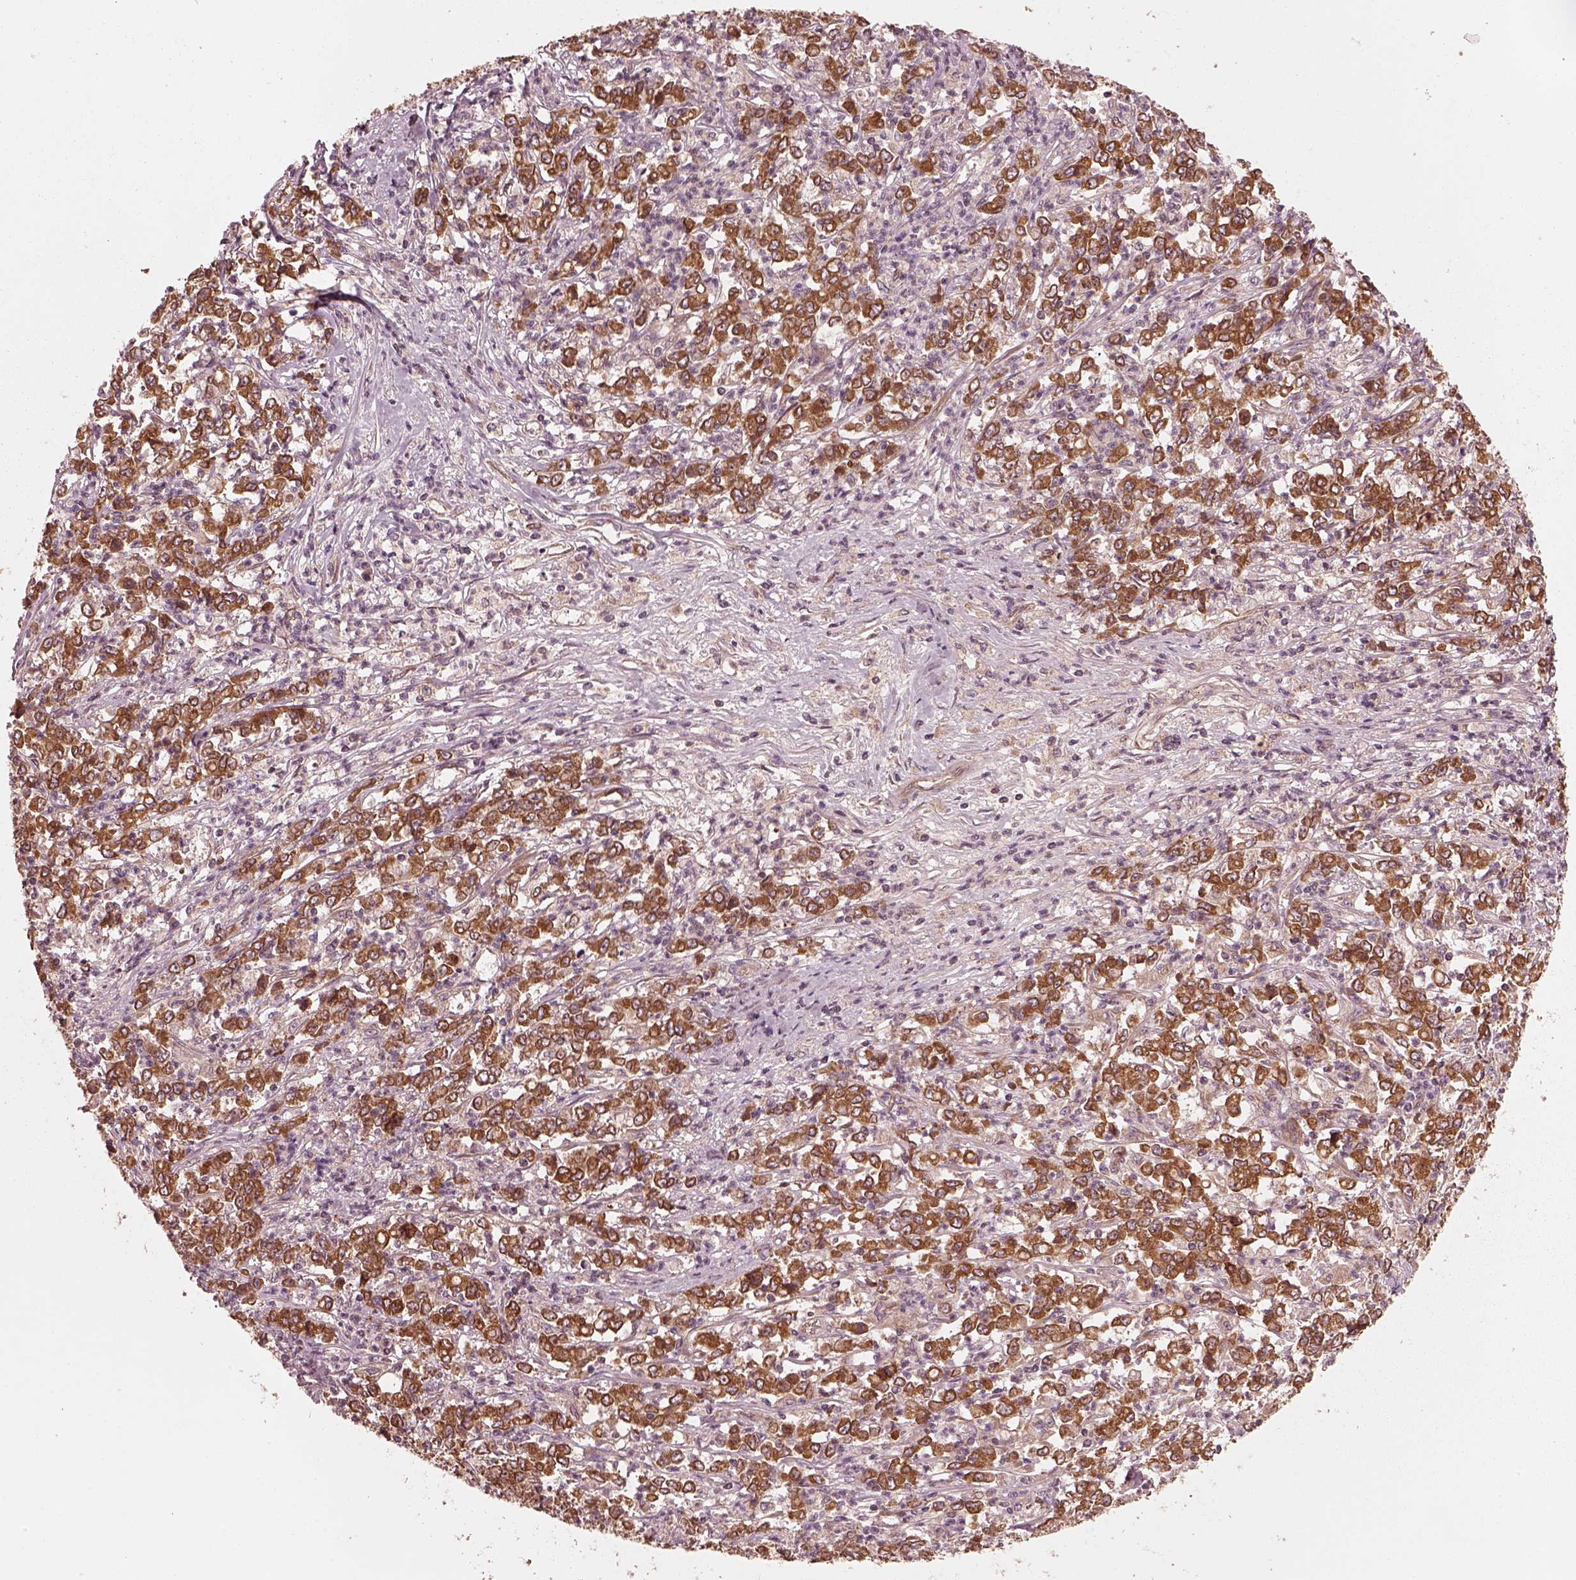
{"staining": {"intensity": "moderate", "quantity": ">75%", "location": "cytoplasmic/membranous"}, "tissue": "stomach cancer", "cell_type": "Tumor cells", "image_type": "cancer", "snomed": [{"axis": "morphology", "description": "Adenocarcinoma, NOS"}, {"axis": "topography", "description": "Stomach, lower"}], "caption": "Human stomach cancer stained for a protein (brown) demonstrates moderate cytoplasmic/membranous positive expression in about >75% of tumor cells.", "gene": "PIK3R2", "patient": {"sex": "female", "age": 71}}